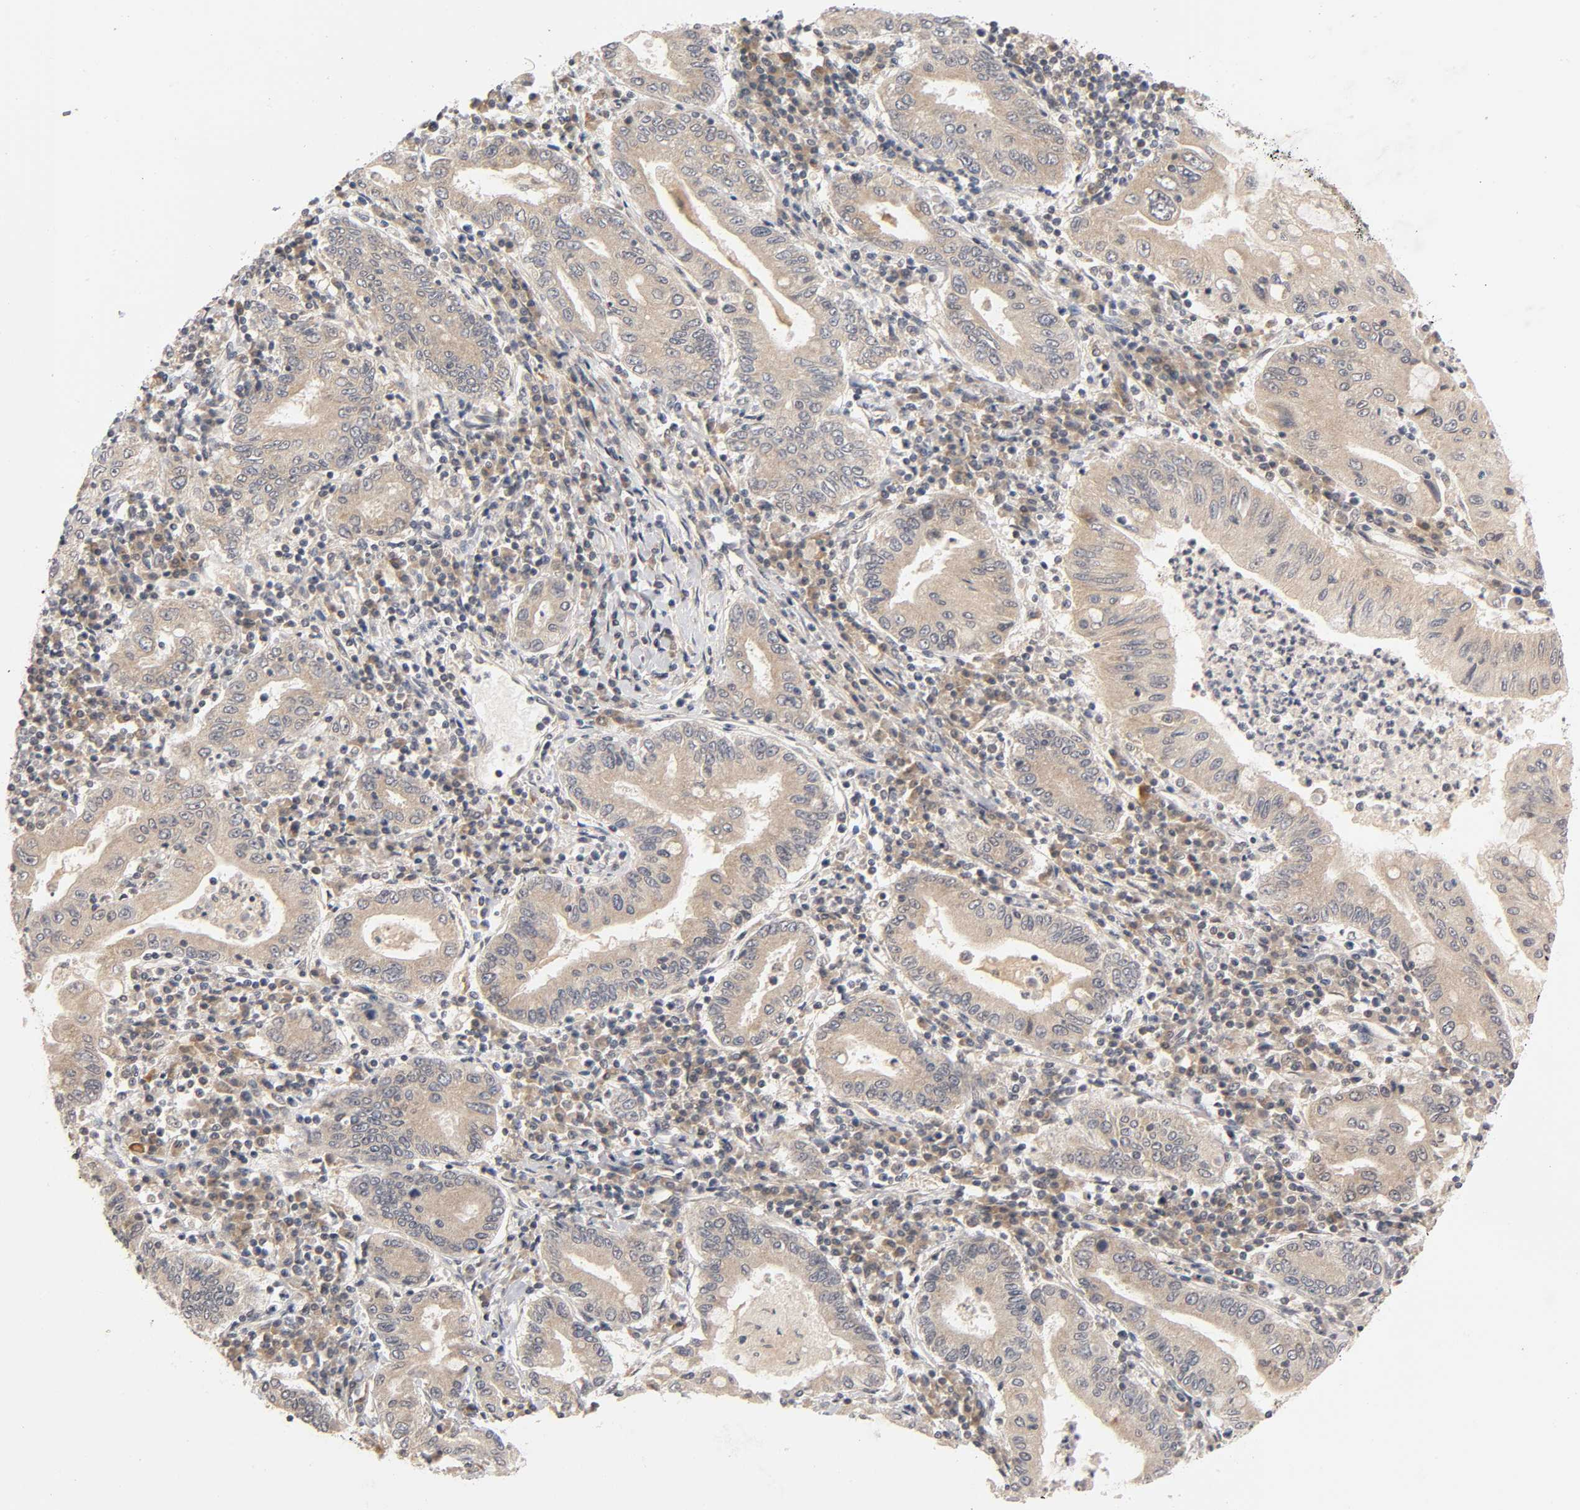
{"staining": {"intensity": "weak", "quantity": ">75%", "location": "cytoplasmic/membranous"}, "tissue": "stomach cancer", "cell_type": "Tumor cells", "image_type": "cancer", "snomed": [{"axis": "morphology", "description": "Normal tissue, NOS"}, {"axis": "morphology", "description": "Adenocarcinoma, NOS"}, {"axis": "topography", "description": "Esophagus"}, {"axis": "topography", "description": "Stomach, upper"}, {"axis": "topography", "description": "Peripheral nerve tissue"}], "caption": "Immunohistochemical staining of human adenocarcinoma (stomach) shows weak cytoplasmic/membranous protein staining in approximately >75% of tumor cells.", "gene": "MAPK8", "patient": {"sex": "male", "age": 62}}